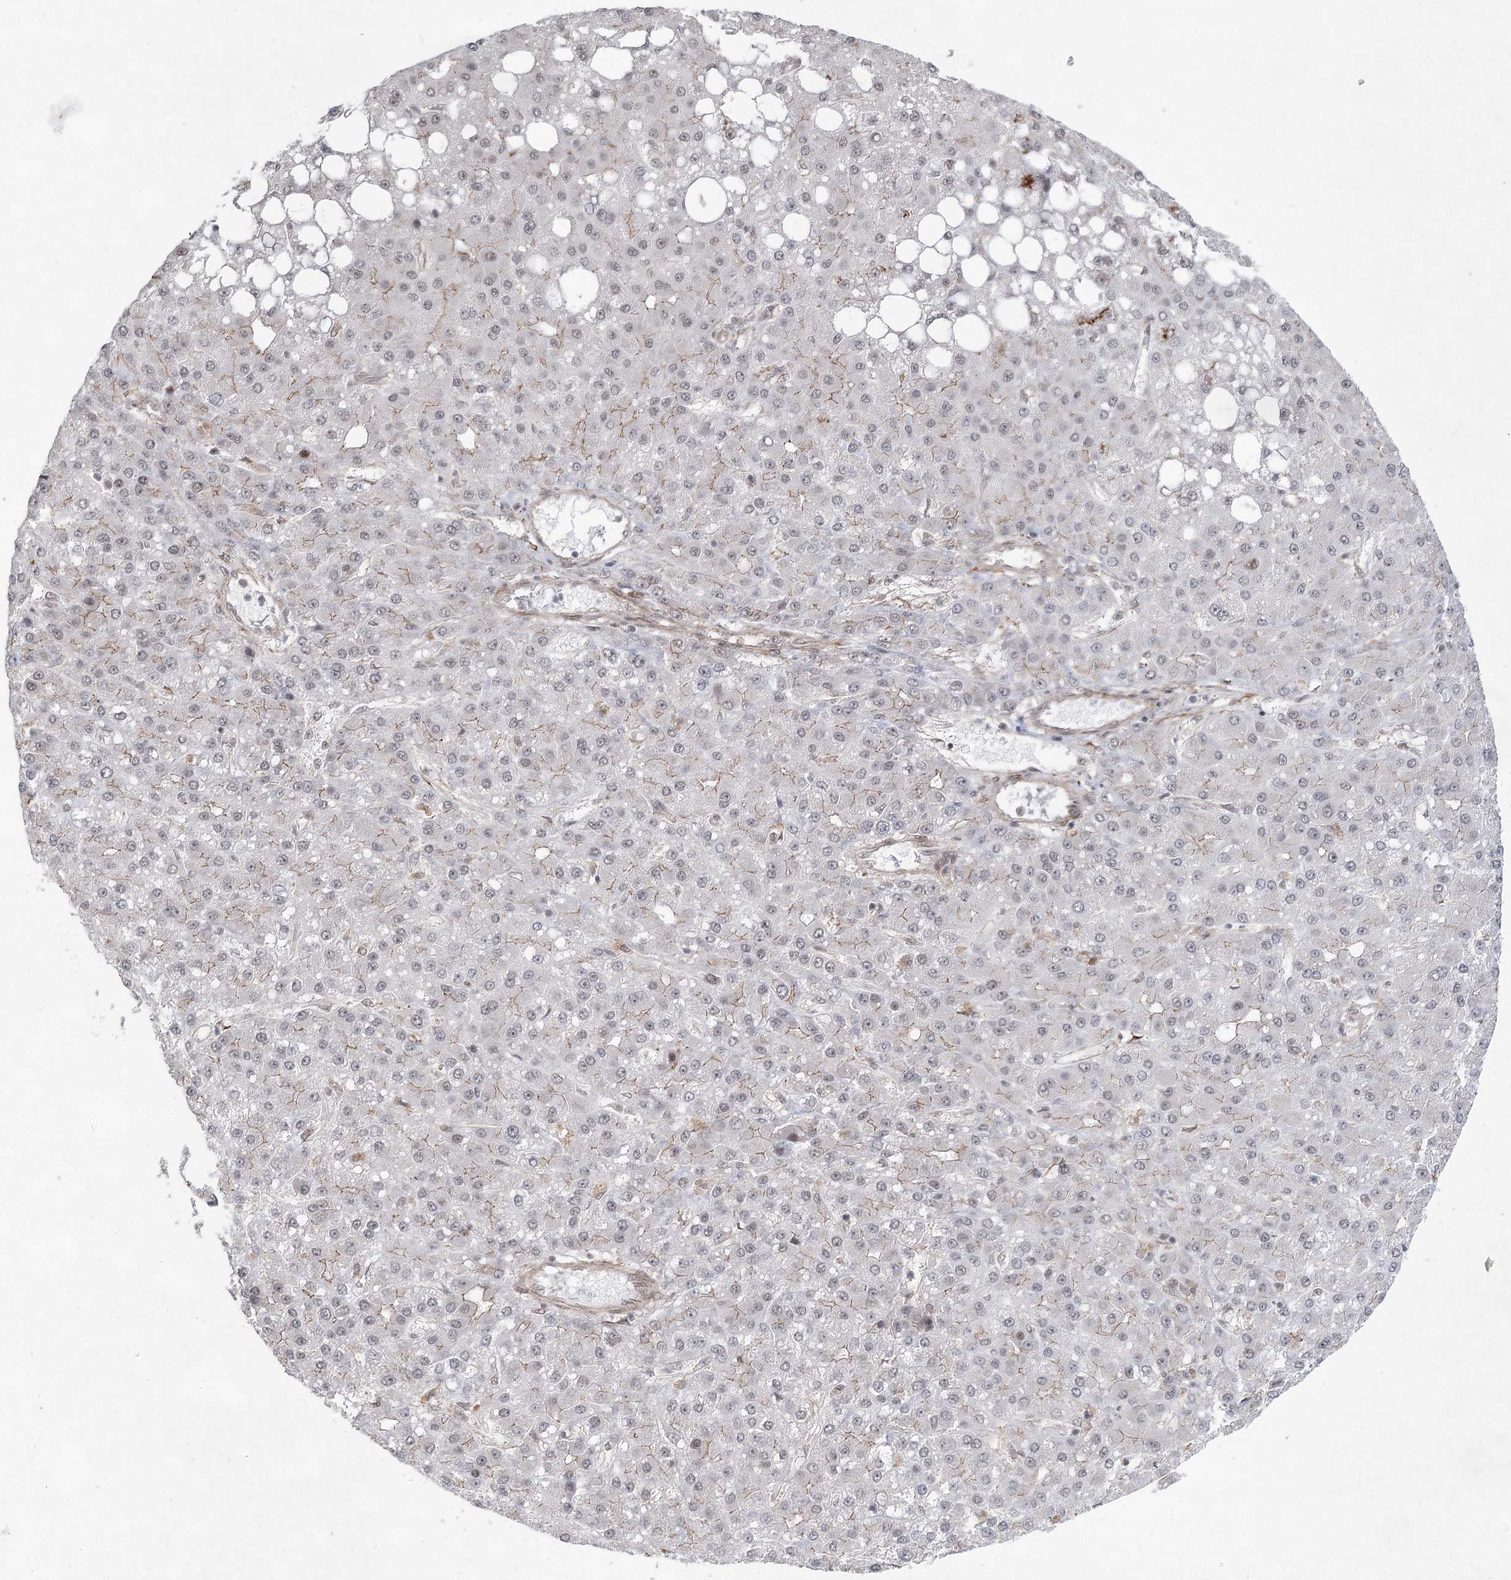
{"staining": {"intensity": "weak", "quantity": "25%-75%", "location": "cytoplasmic/membranous,nuclear"}, "tissue": "liver cancer", "cell_type": "Tumor cells", "image_type": "cancer", "snomed": [{"axis": "morphology", "description": "Carcinoma, Hepatocellular, NOS"}, {"axis": "topography", "description": "Liver"}], "caption": "Tumor cells reveal weak cytoplasmic/membranous and nuclear expression in about 25%-75% of cells in liver cancer.", "gene": "ZCCHC8", "patient": {"sex": "male", "age": 67}}